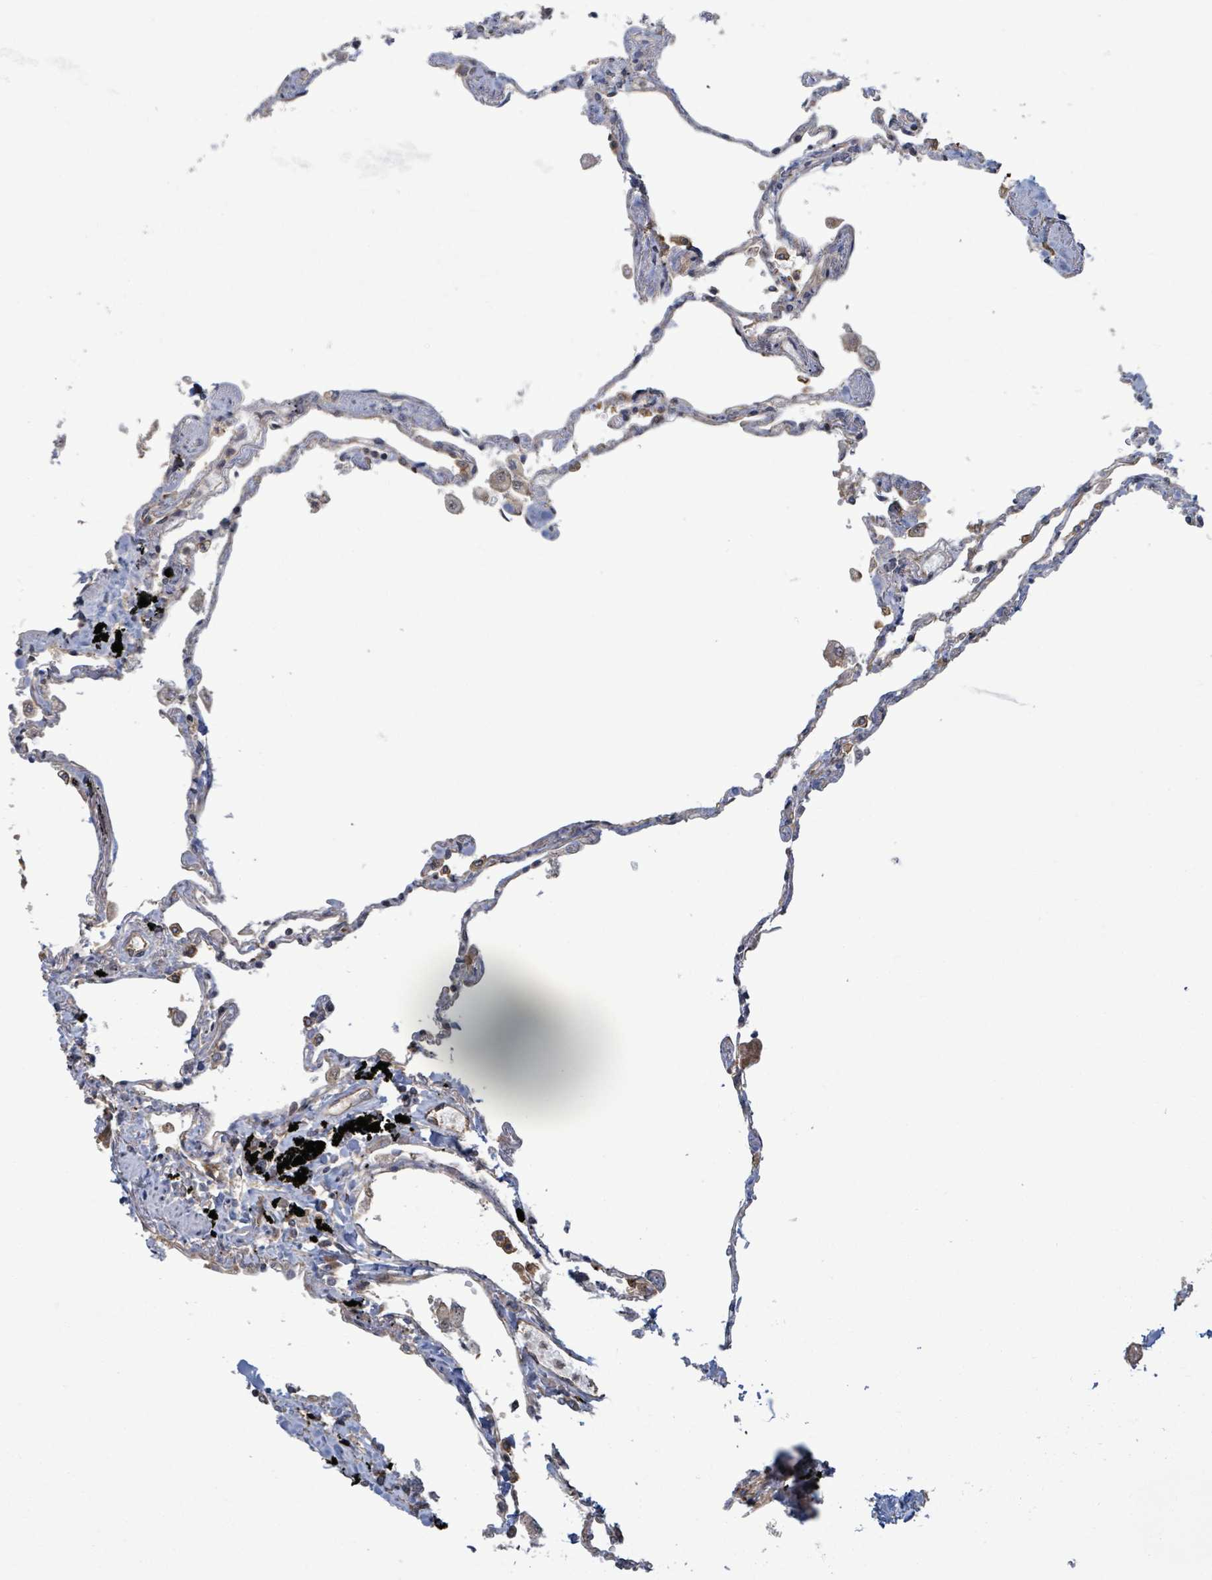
{"staining": {"intensity": "strong", "quantity": "25%-75%", "location": "cytoplasmic/membranous"}, "tissue": "lung", "cell_type": "Alveolar cells", "image_type": "normal", "snomed": [{"axis": "morphology", "description": "Normal tissue, NOS"}, {"axis": "topography", "description": "Lung"}], "caption": "This image exhibits IHC staining of normal lung, with high strong cytoplasmic/membranous expression in about 25%-75% of alveolar cells.", "gene": "ENSG00000256500", "patient": {"sex": "female", "age": 67}}